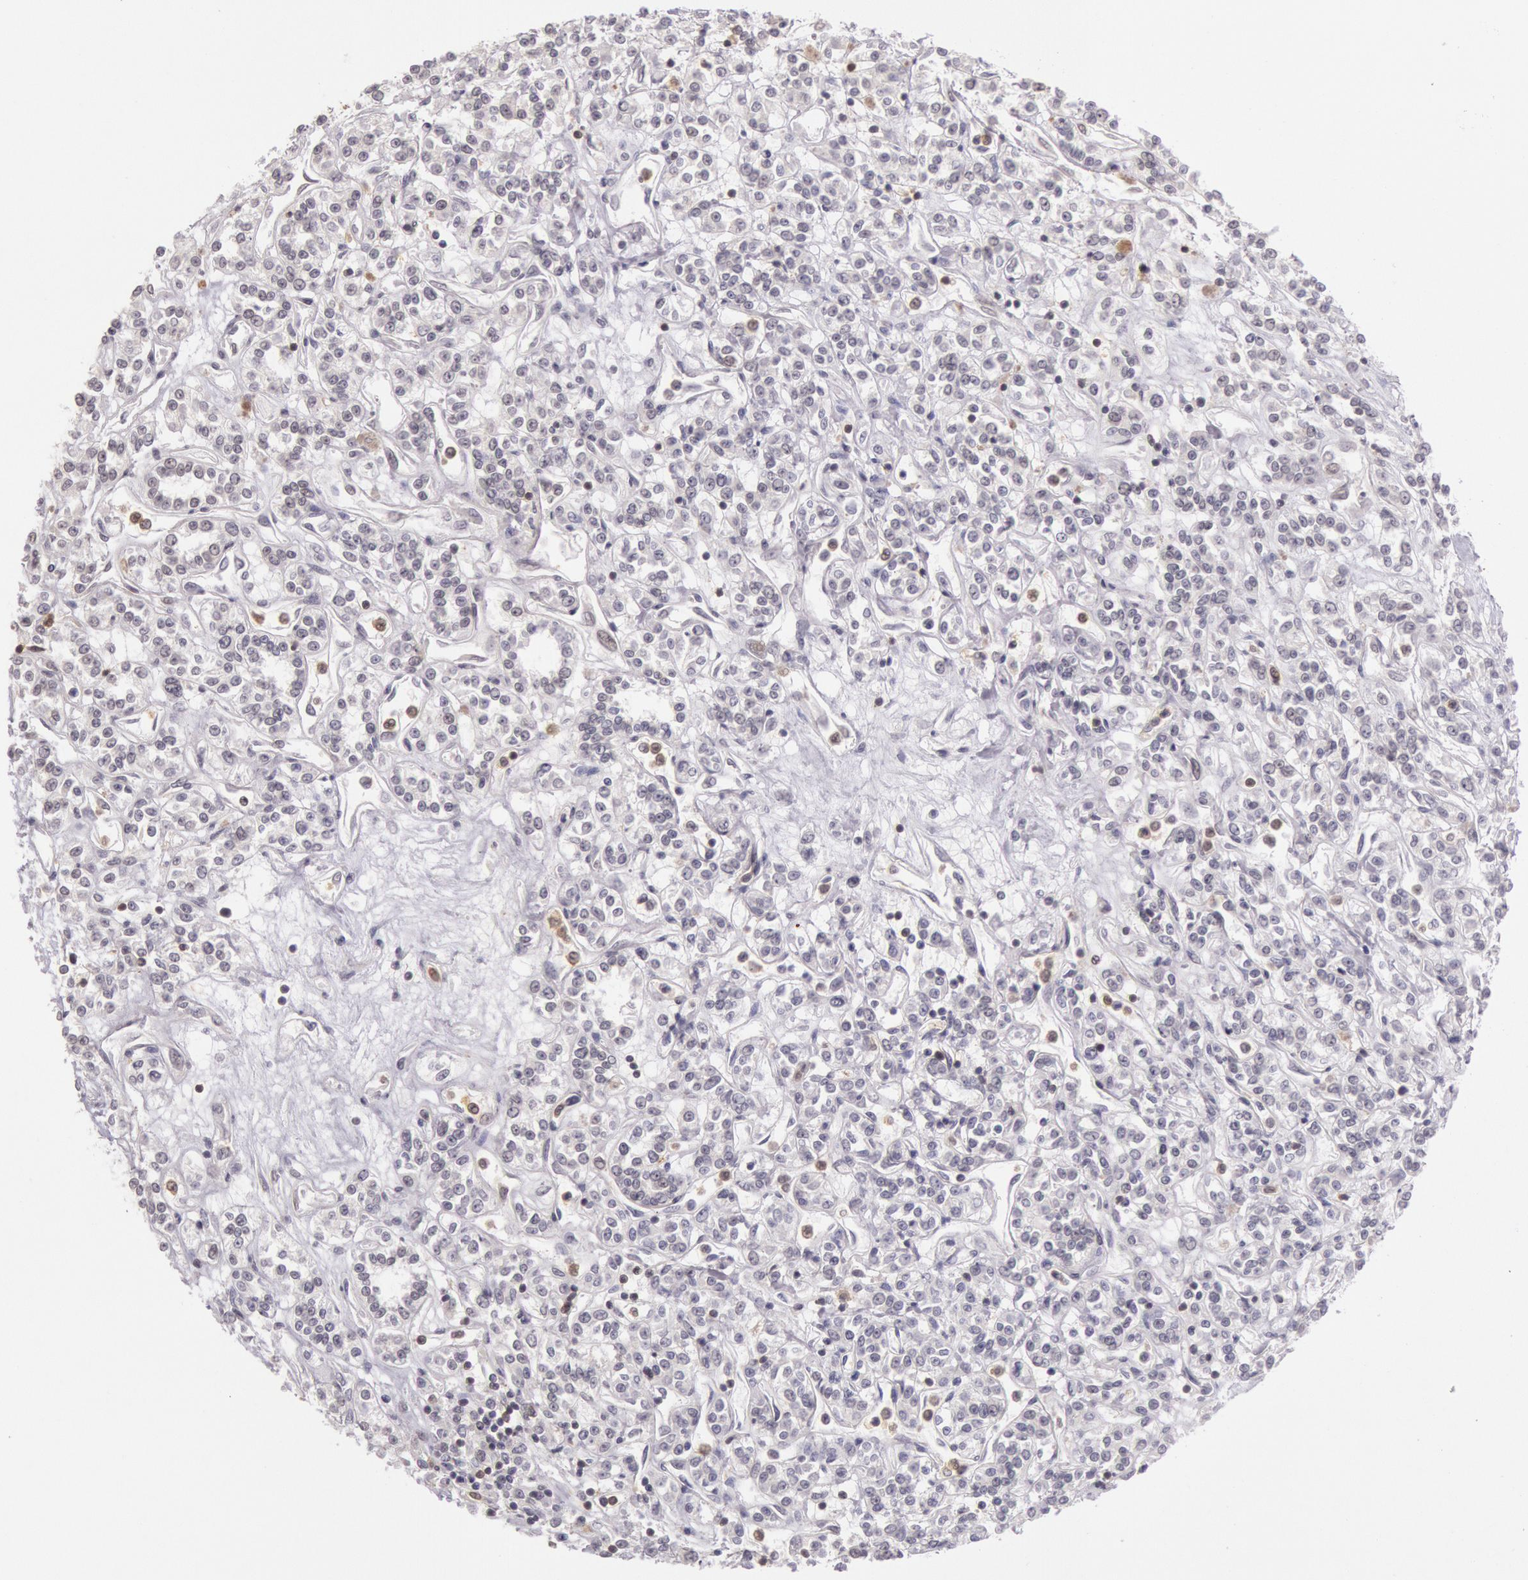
{"staining": {"intensity": "negative", "quantity": "none", "location": "none"}, "tissue": "renal cancer", "cell_type": "Tumor cells", "image_type": "cancer", "snomed": [{"axis": "morphology", "description": "Adenocarcinoma, NOS"}, {"axis": "topography", "description": "Kidney"}], "caption": "Adenocarcinoma (renal) stained for a protein using immunohistochemistry (IHC) demonstrates no positivity tumor cells.", "gene": "ESS2", "patient": {"sex": "female", "age": 76}}